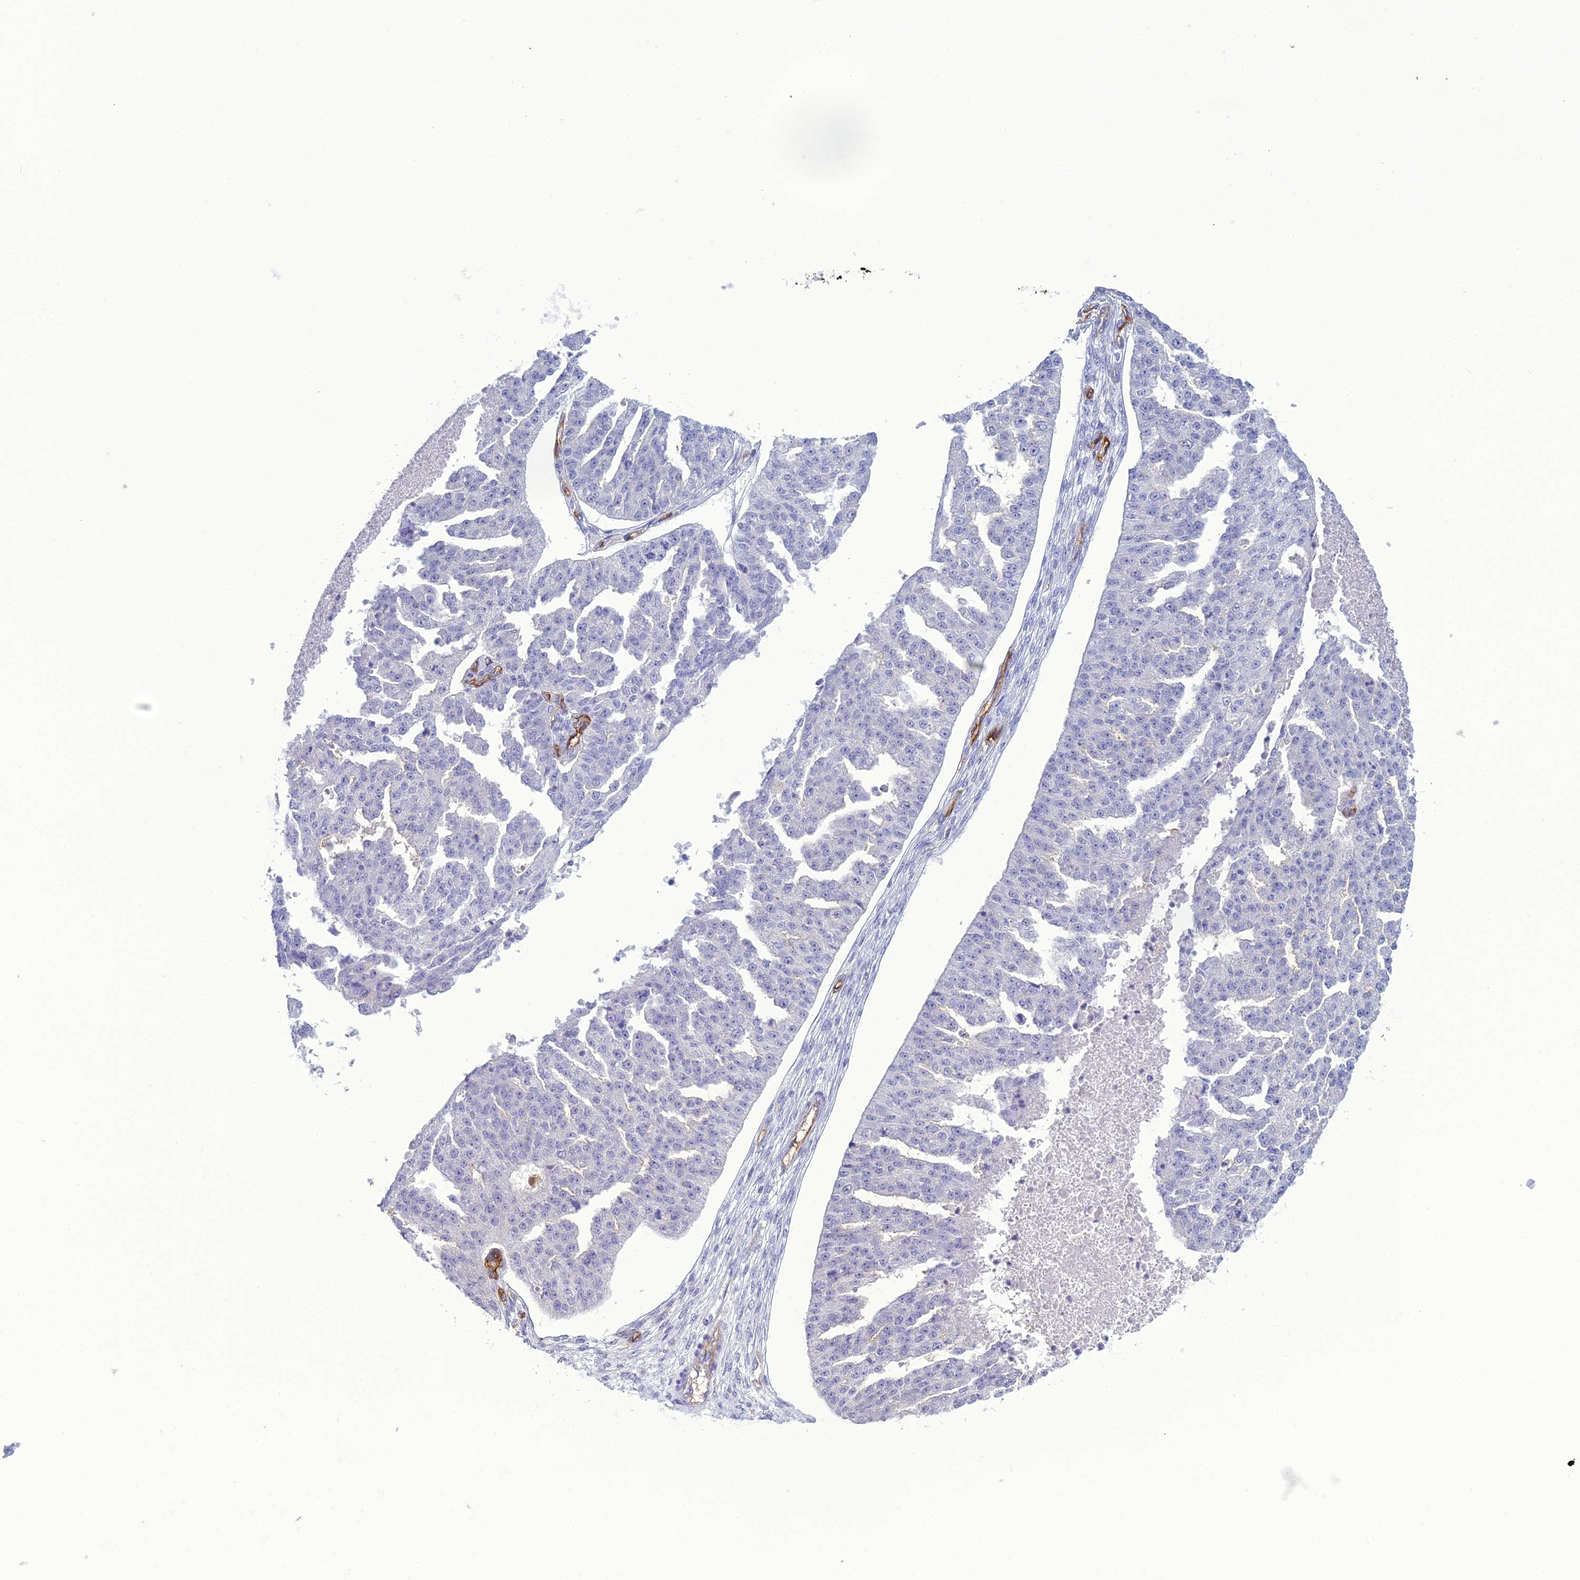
{"staining": {"intensity": "negative", "quantity": "none", "location": "none"}, "tissue": "ovarian cancer", "cell_type": "Tumor cells", "image_type": "cancer", "snomed": [{"axis": "morphology", "description": "Cystadenocarcinoma, serous, NOS"}, {"axis": "topography", "description": "Ovary"}], "caption": "IHC of human serous cystadenocarcinoma (ovarian) demonstrates no expression in tumor cells.", "gene": "ACE", "patient": {"sex": "female", "age": 58}}